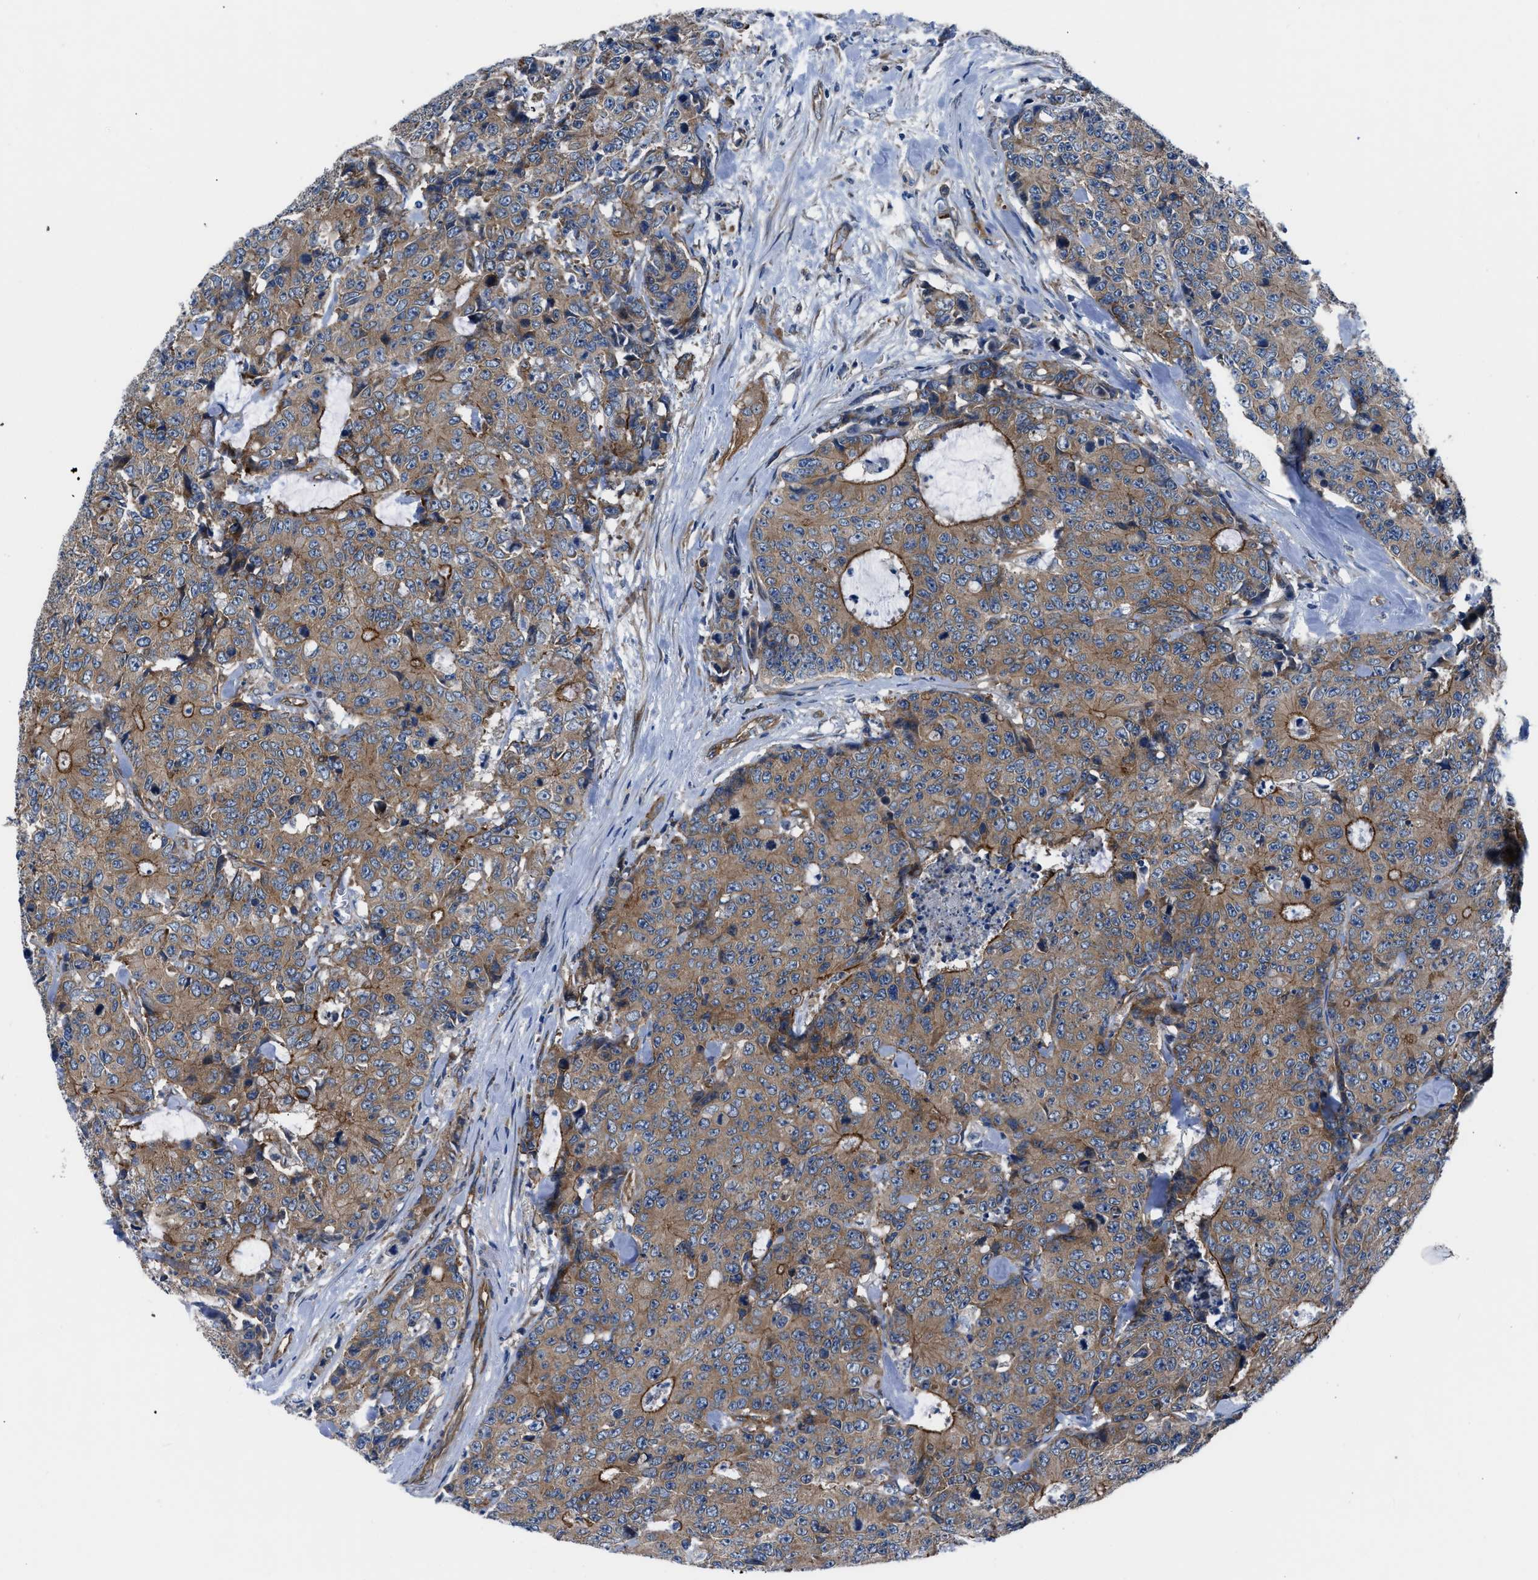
{"staining": {"intensity": "moderate", "quantity": ">75%", "location": "cytoplasmic/membranous"}, "tissue": "colorectal cancer", "cell_type": "Tumor cells", "image_type": "cancer", "snomed": [{"axis": "morphology", "description": "Adenocarcinoma, NOS"}, {"axis": "topography", "description": "Colon"}], "caption": "High-magnification brightfield microscopy of adenocarcinoma (colorectal) stained with DAB (brown) and counterstained with hematoxylin (blue). tumor cells exhibit moderate cytoplasmic/membranous positivity is present in approximately>75% of cells.", "gene": "TRIP4", "patient": {"sex": "female", "age": 86}}